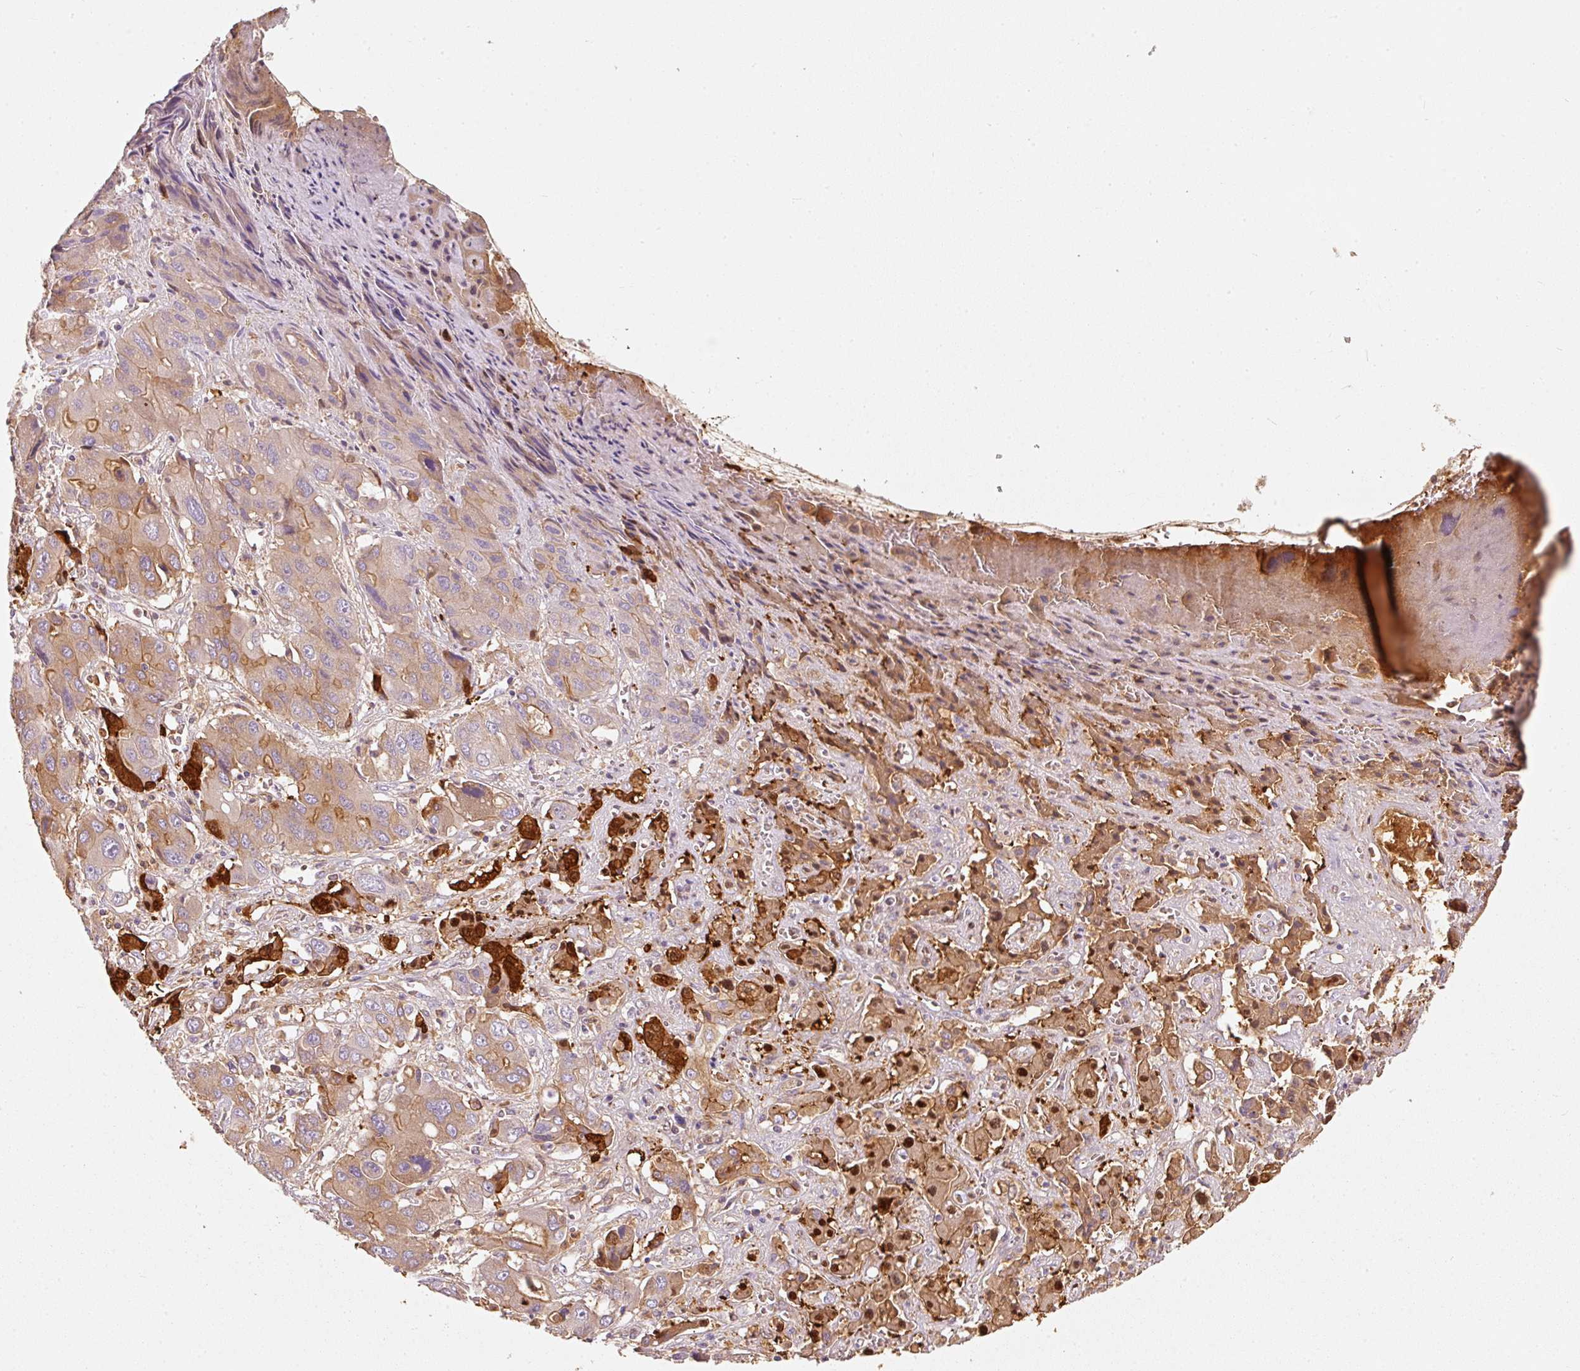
{"staining": {"intensity": "moderate", "quantity": "<25%", "location": "cytoplasmic/membranous,nuclear"}, "tissue": "liver cancer", "cell_type": "Tumor cells", "image_type": "cancer", "snomed": [{"axis": "morphology", "description": "Cholangiocarcinoma"}, {"axis": "topography", "description": "Liver"}], "caption": "IHC micrograph of liver cancer stained for a protein (brown), which displays low levels of moderate cytoplasmic/membranous and nuclear positivity in approximately <25% of tumor cells.", "gene": "IQGAP2", "patient": {"sex": "male", "age": 67}}